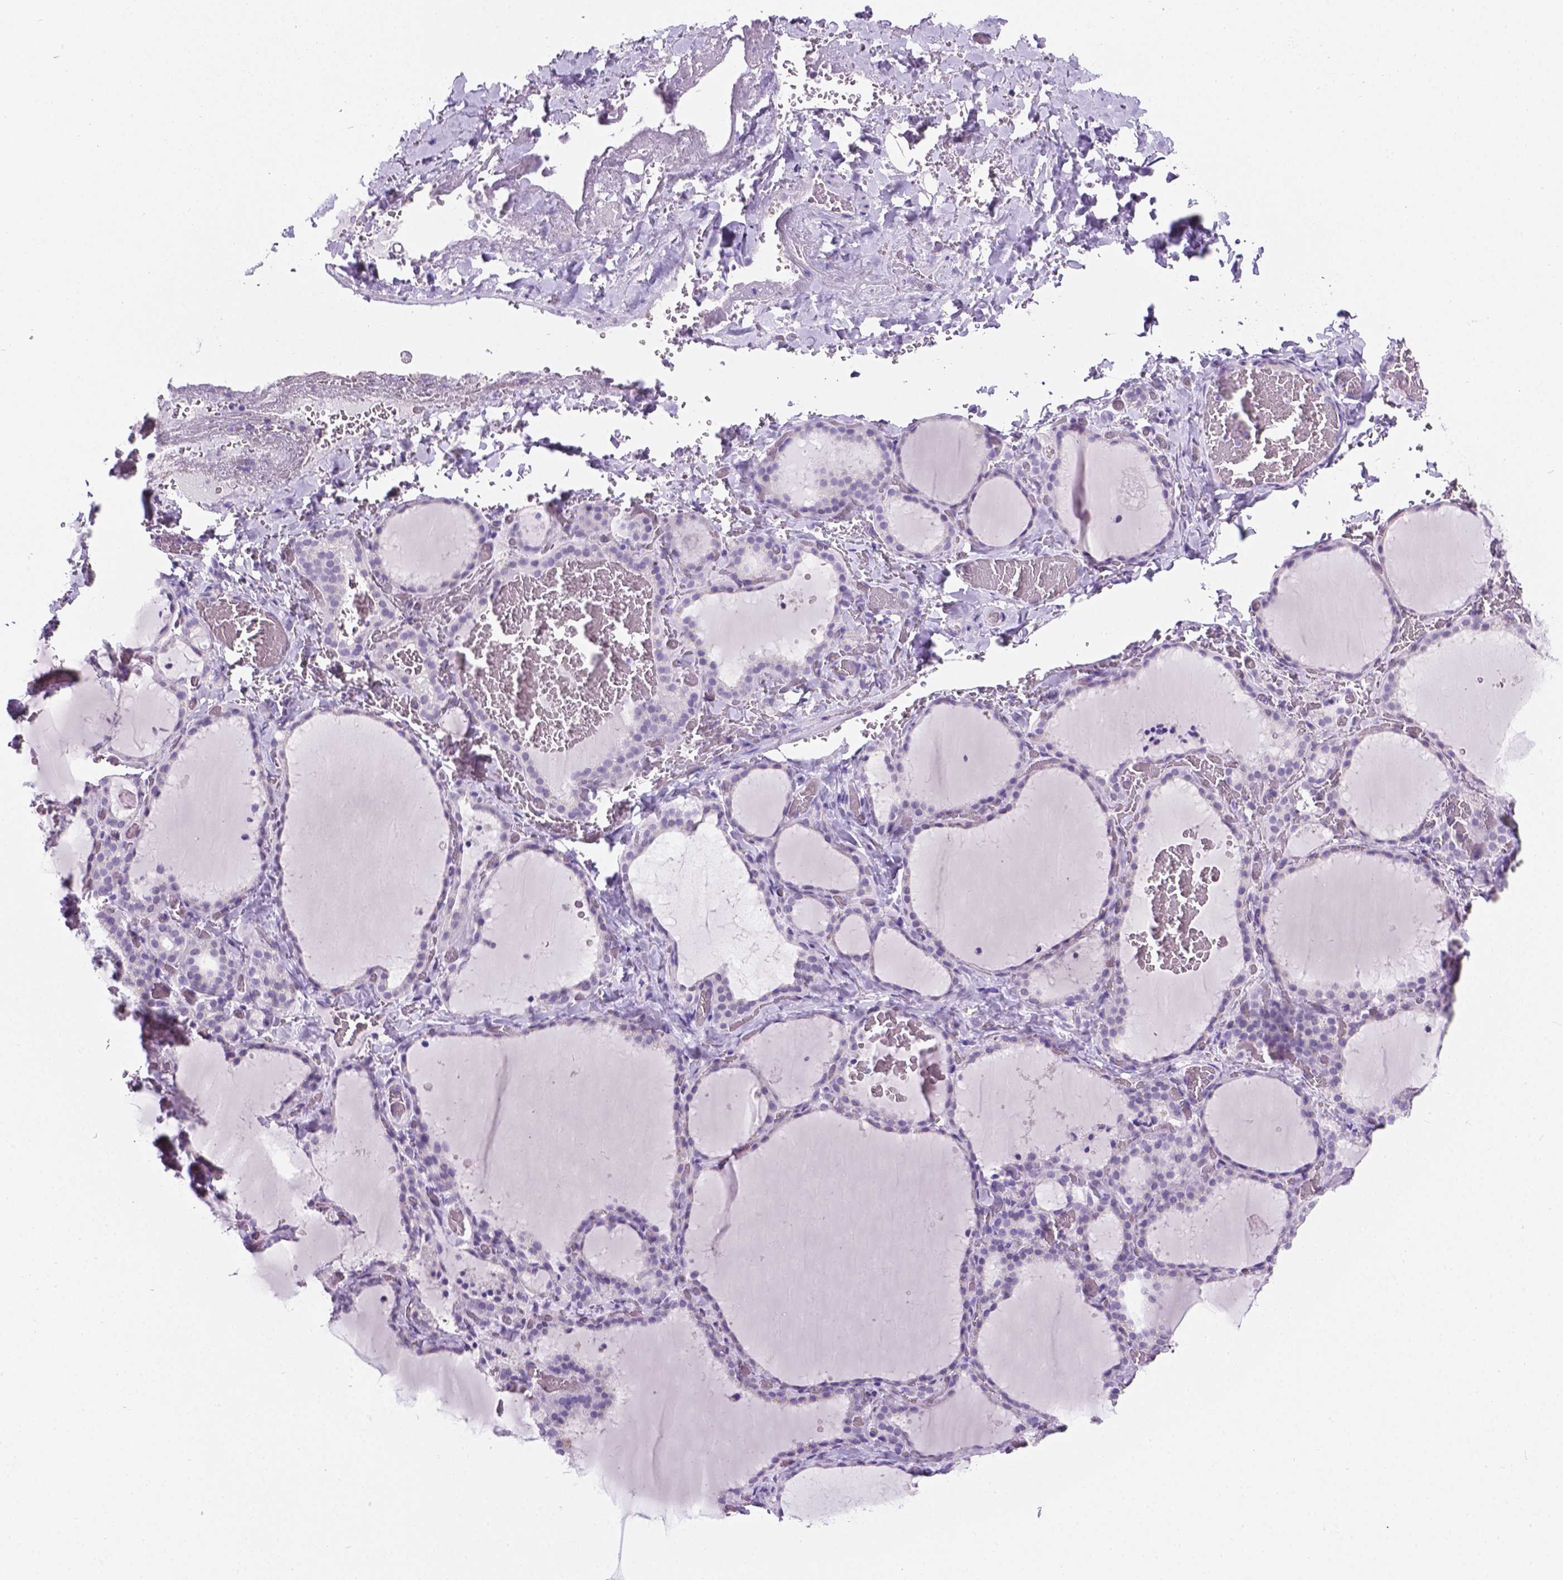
{"staining": {"intensity": "negative", "quantity": "none", "location": "none"}, "tissue": "thyroid gland", "cell_type": "Glandular cells", "image_type": "normal", "snomed": [{"axis": "morphology", "description": "Normal tissue, NOS"}, {"axis": "topography", "description": "Thyroid gland"}], "caption": "IHC of normal thyroid gland exhibits no staining in glandular cells.", "gene": "TMEM210", "patient": {"sex": "female", "age": 22}}